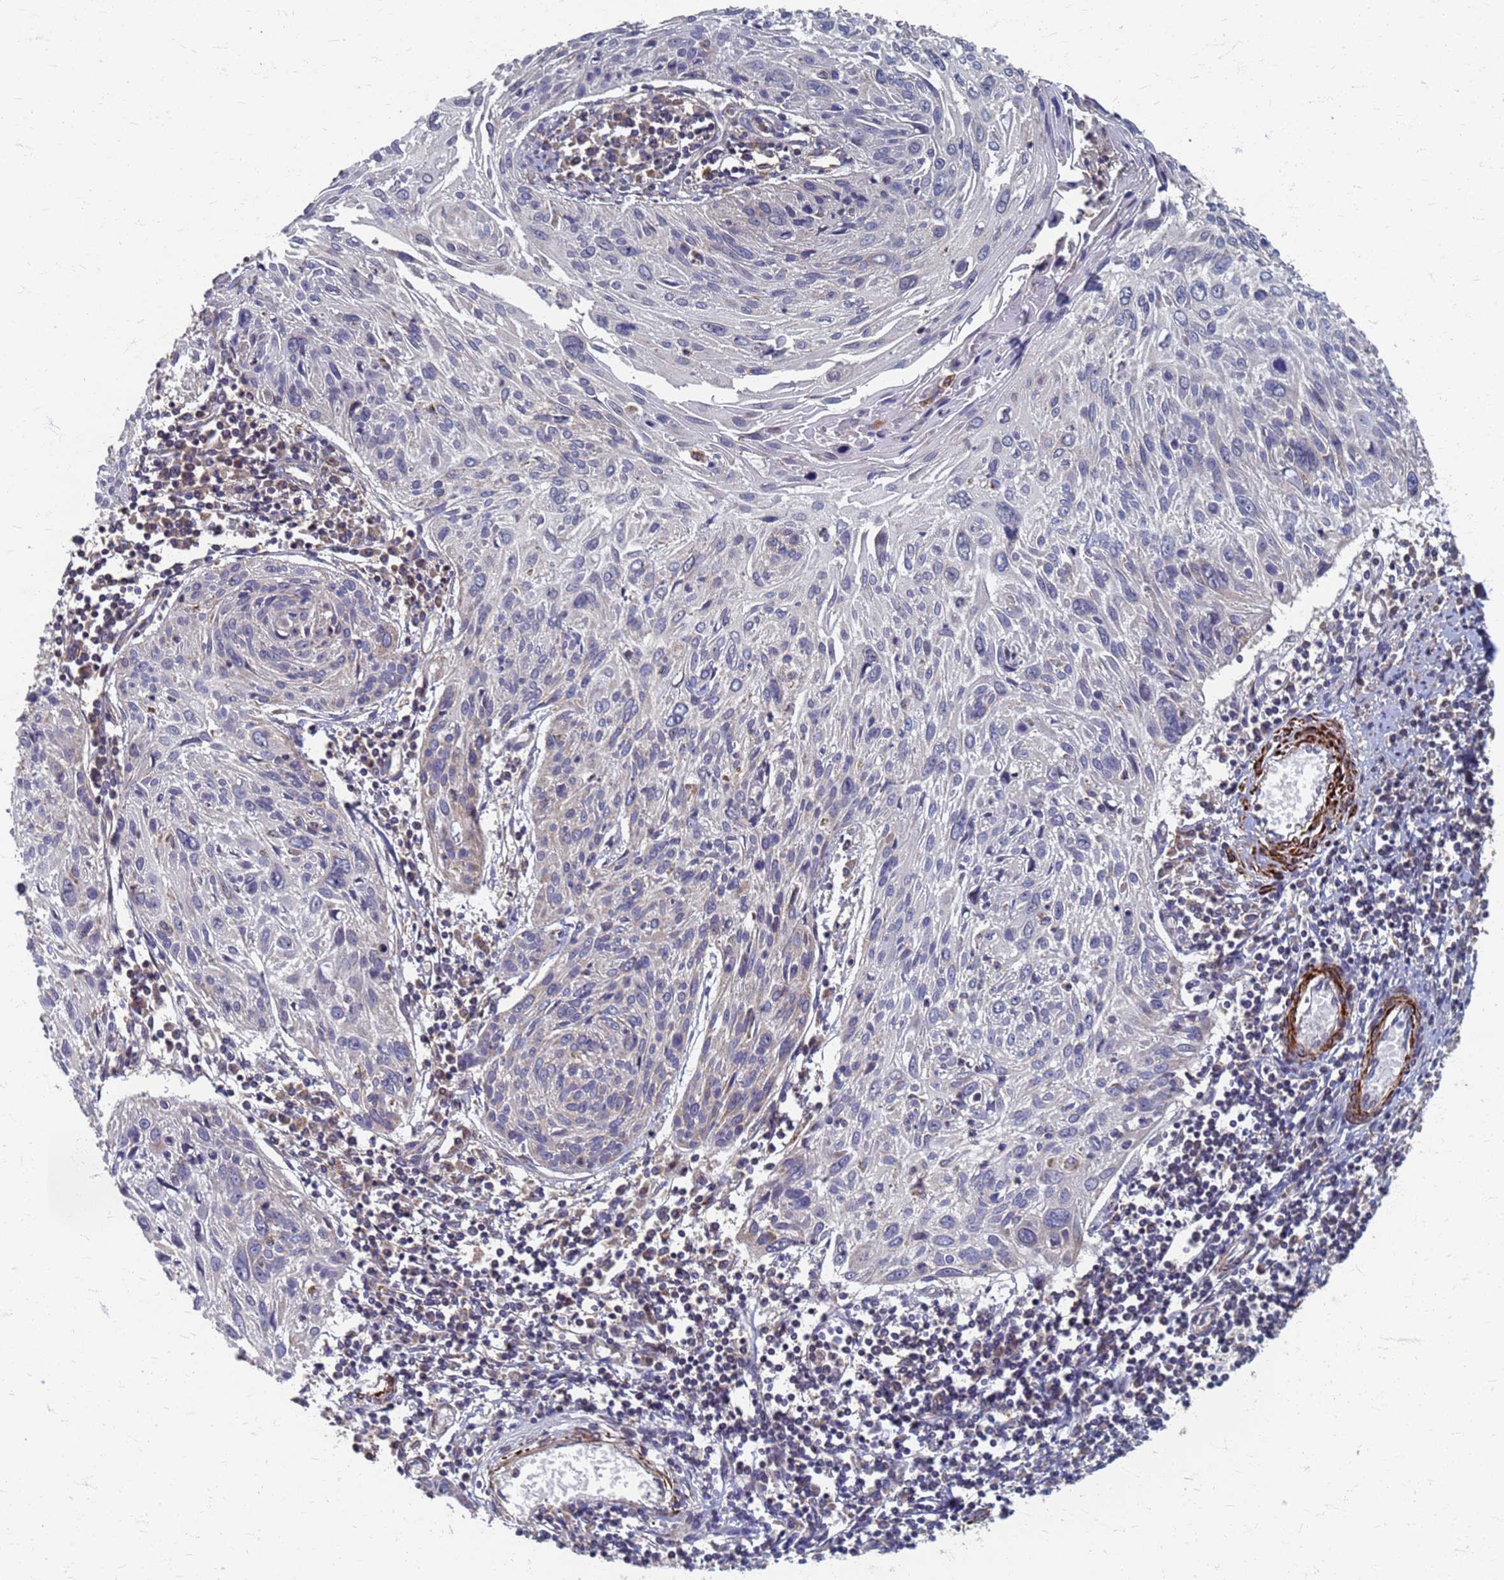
{"staining": {"intensity": "negative", "quantity": "none", "location": "none"}, "tissue": "cervical cancer", "cell_type": "Tumor cells", "image_type": "cancer", "snomed": [{"axis": "morphology", "description": "Squamous cell carcinoma, NOS"}, {"axis": "topography", "description": "Cervix"}], "caption": "This is an immunohistochemistry (IHC) histopathology image of squamous cell carcinoma (cervical). There is no staining in tumor cells.", "gene": "ATPAF1", "patient": {"sex": "female", "age": 51}}